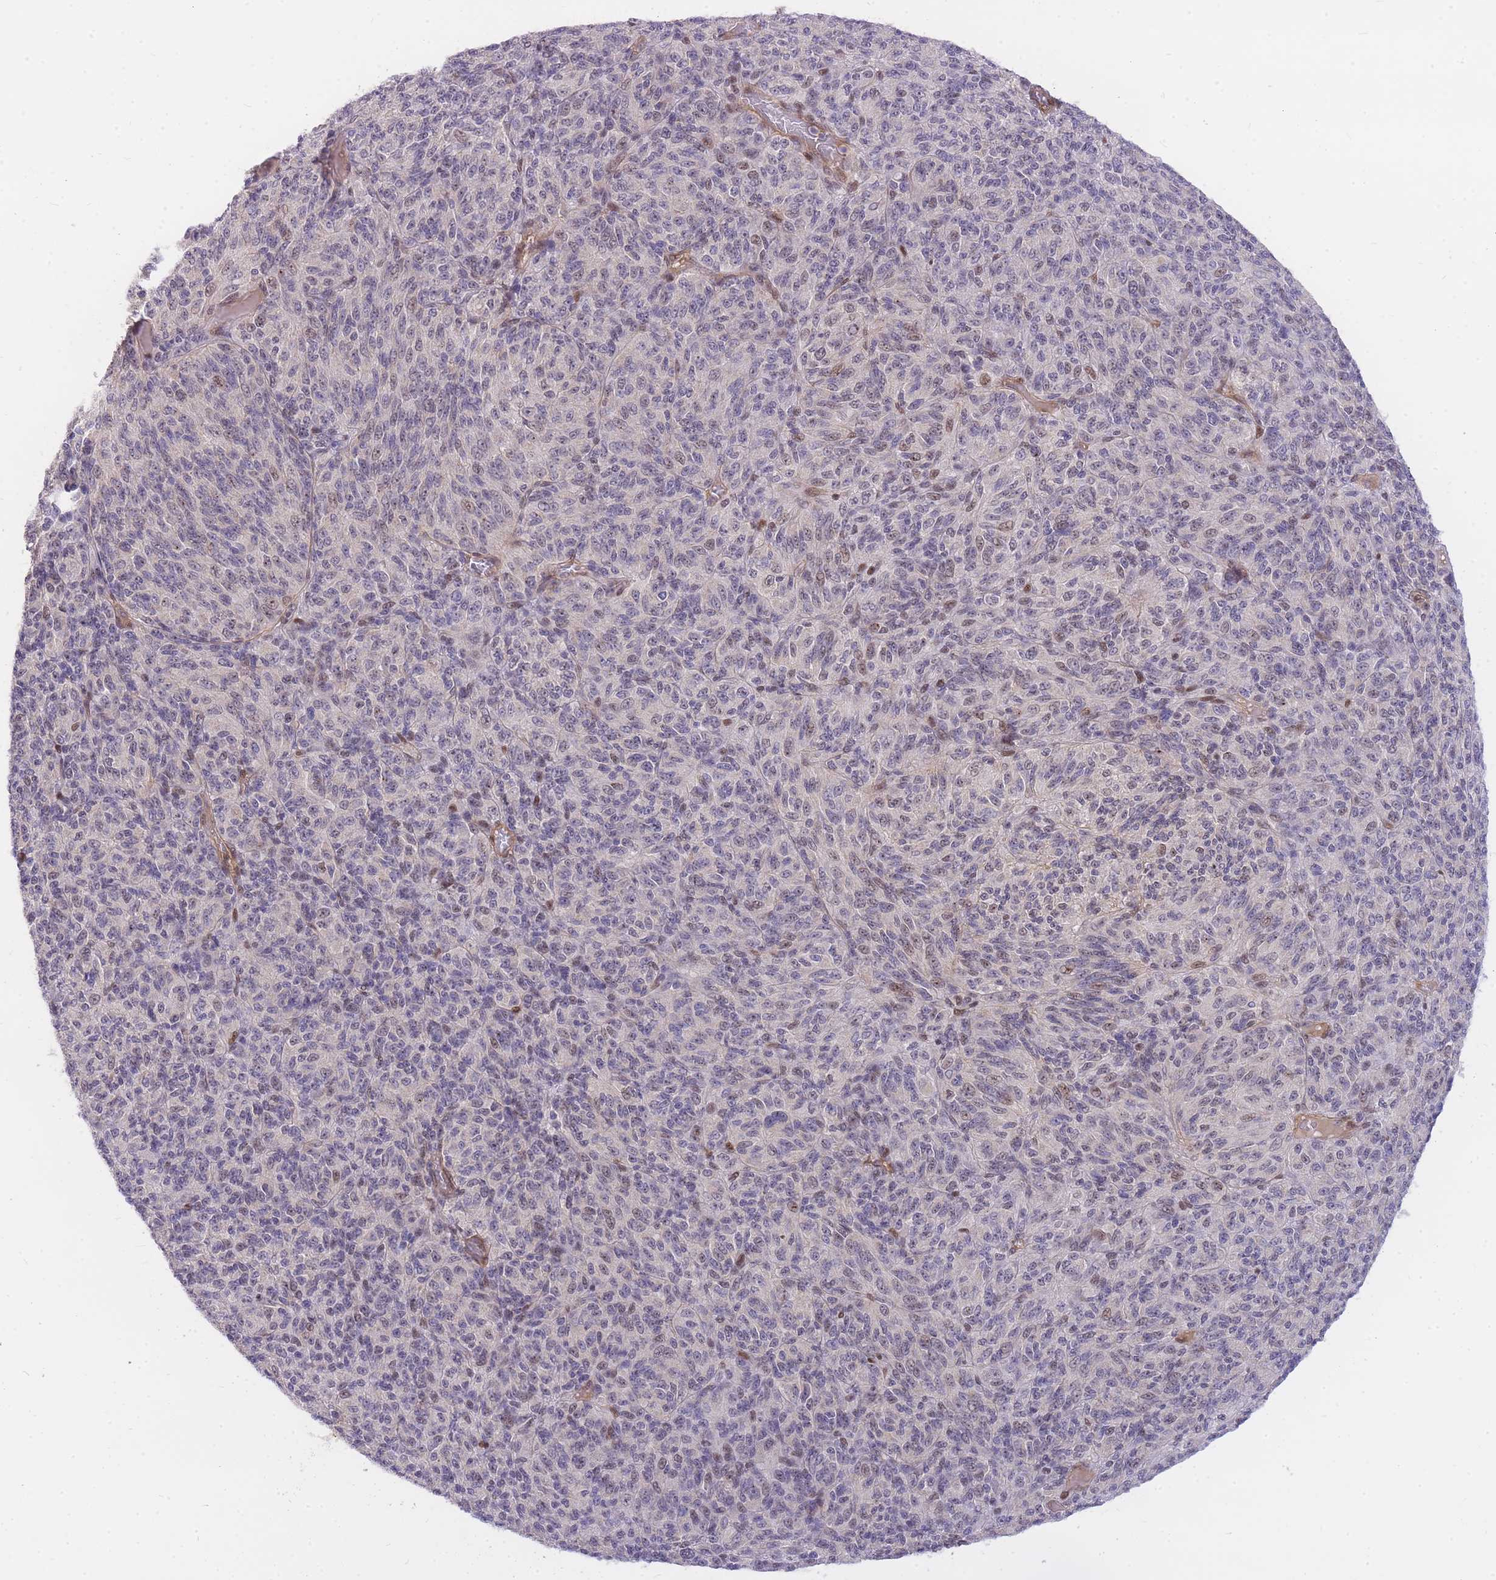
{"staining": {"intensity": "weak", "quantity": "25%-75%", "location": "nuclear"}, "tissue": "melanoma", "cell_type": "Tumor cells", "image_type": "cancer", "snomed": [{"axis": "morphology", "description": "Malignant melanoma, Metastatic site"}, {"axis": "topography", "description": "Brain"}], "caption": "IHC micrograph of malignant melanoma (metastatic site) stained for a protein (brown), which demonstrates low levels of weak nuclear staining in approximately 25%-75% of tumor cells.", "gene": "TLE2", "patient": {"sex": "female", "age": 56}}